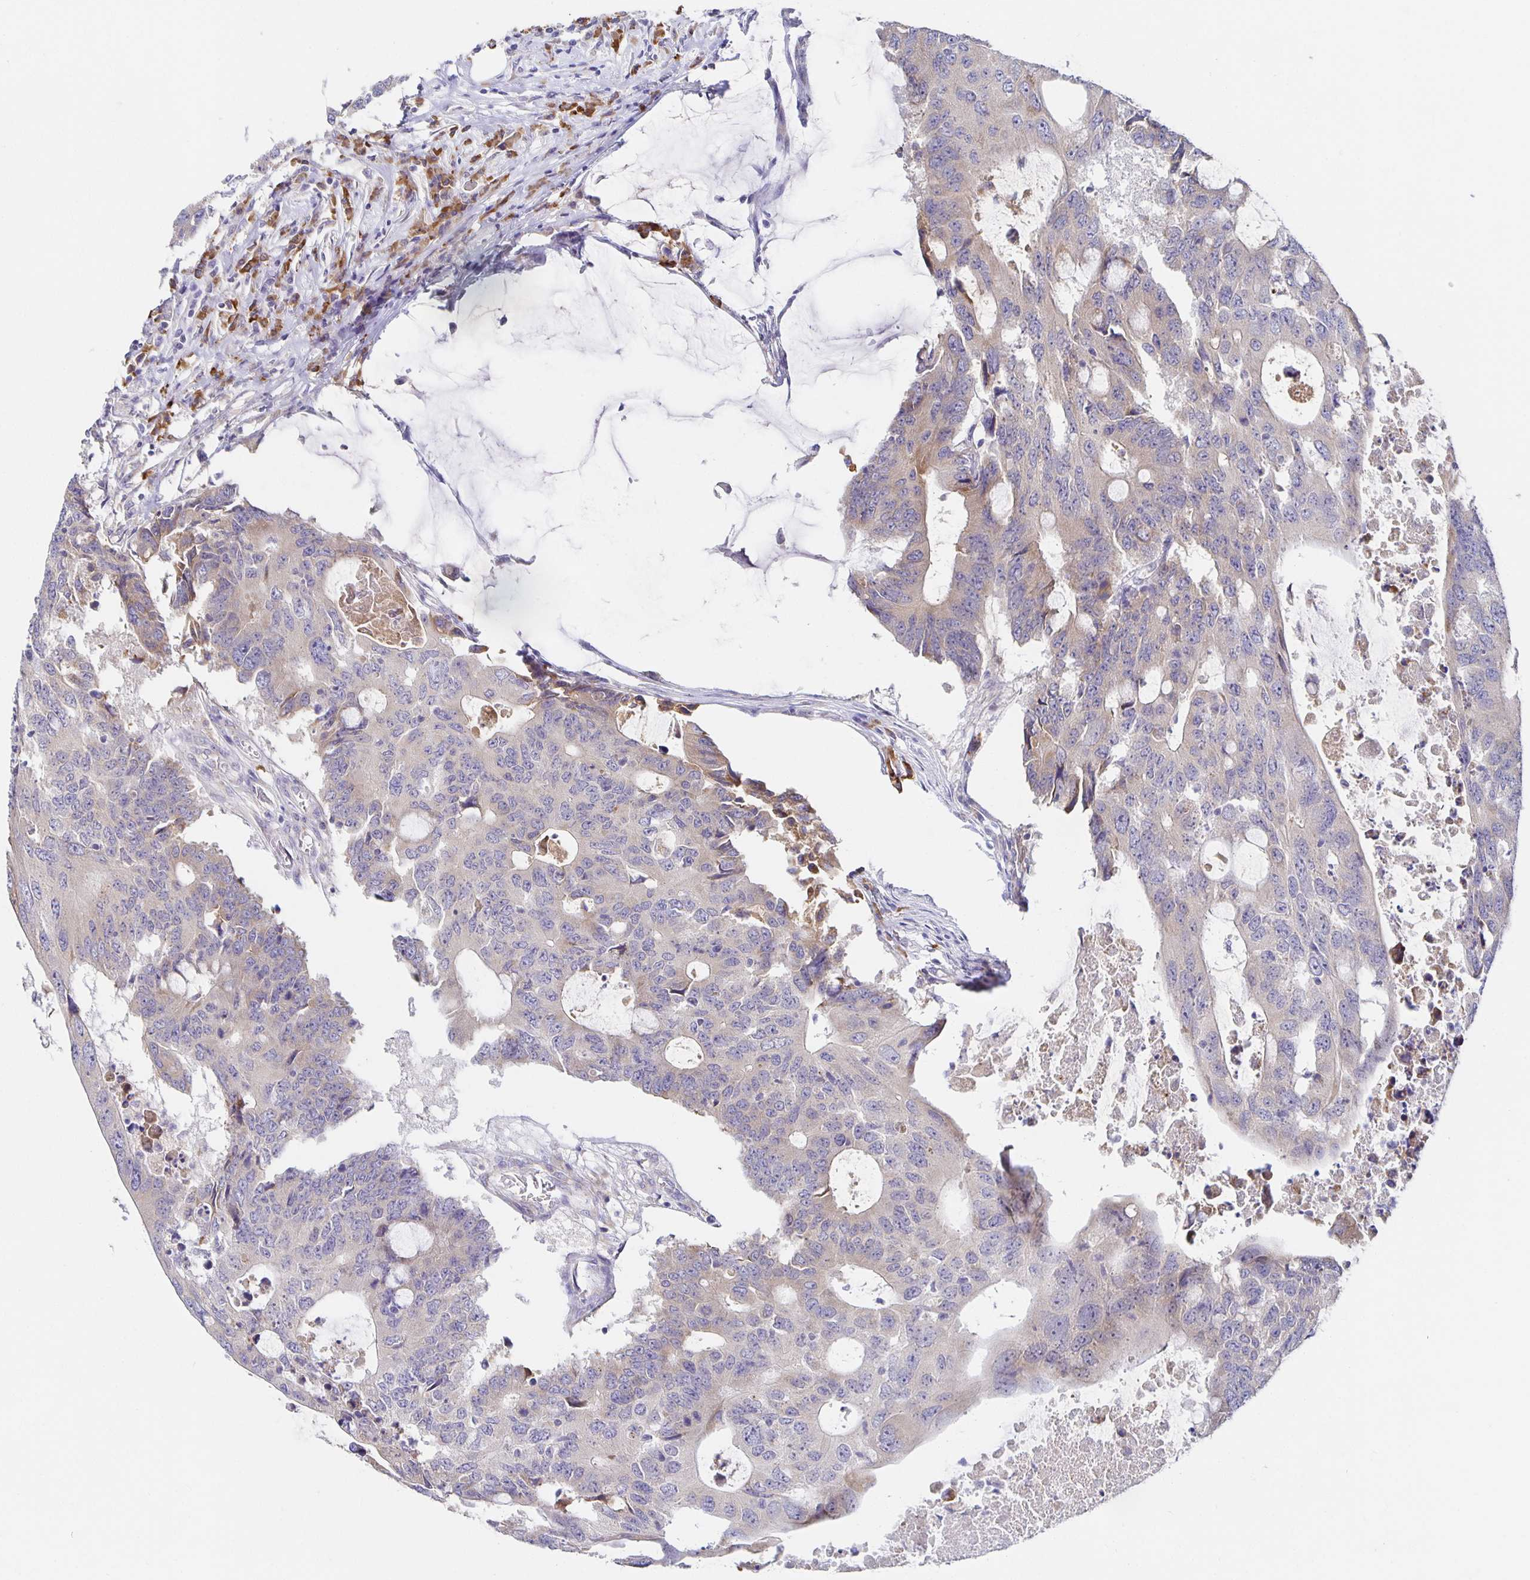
{"staining": {"intensity": "weak", "quantity": "<25%", "location": "cytoplasmic/membranous"}, "tissue": "colorectal cancer", "cell_type": "Tumor cells", "image_type": "cancer", "snomed": [{"axis": "morphology", "description": "Adenocarcinoma, NOS"}, {"axis": "topography", "description": "Colon"}], "caption": "Human colorectal cancer (adenocarcinoma) stained for a protein using immunohistochemistry (IHC) displays no positivity in tumor cells.", "gene": "BAD", "patient": {"sex": "male", "age": 71}}